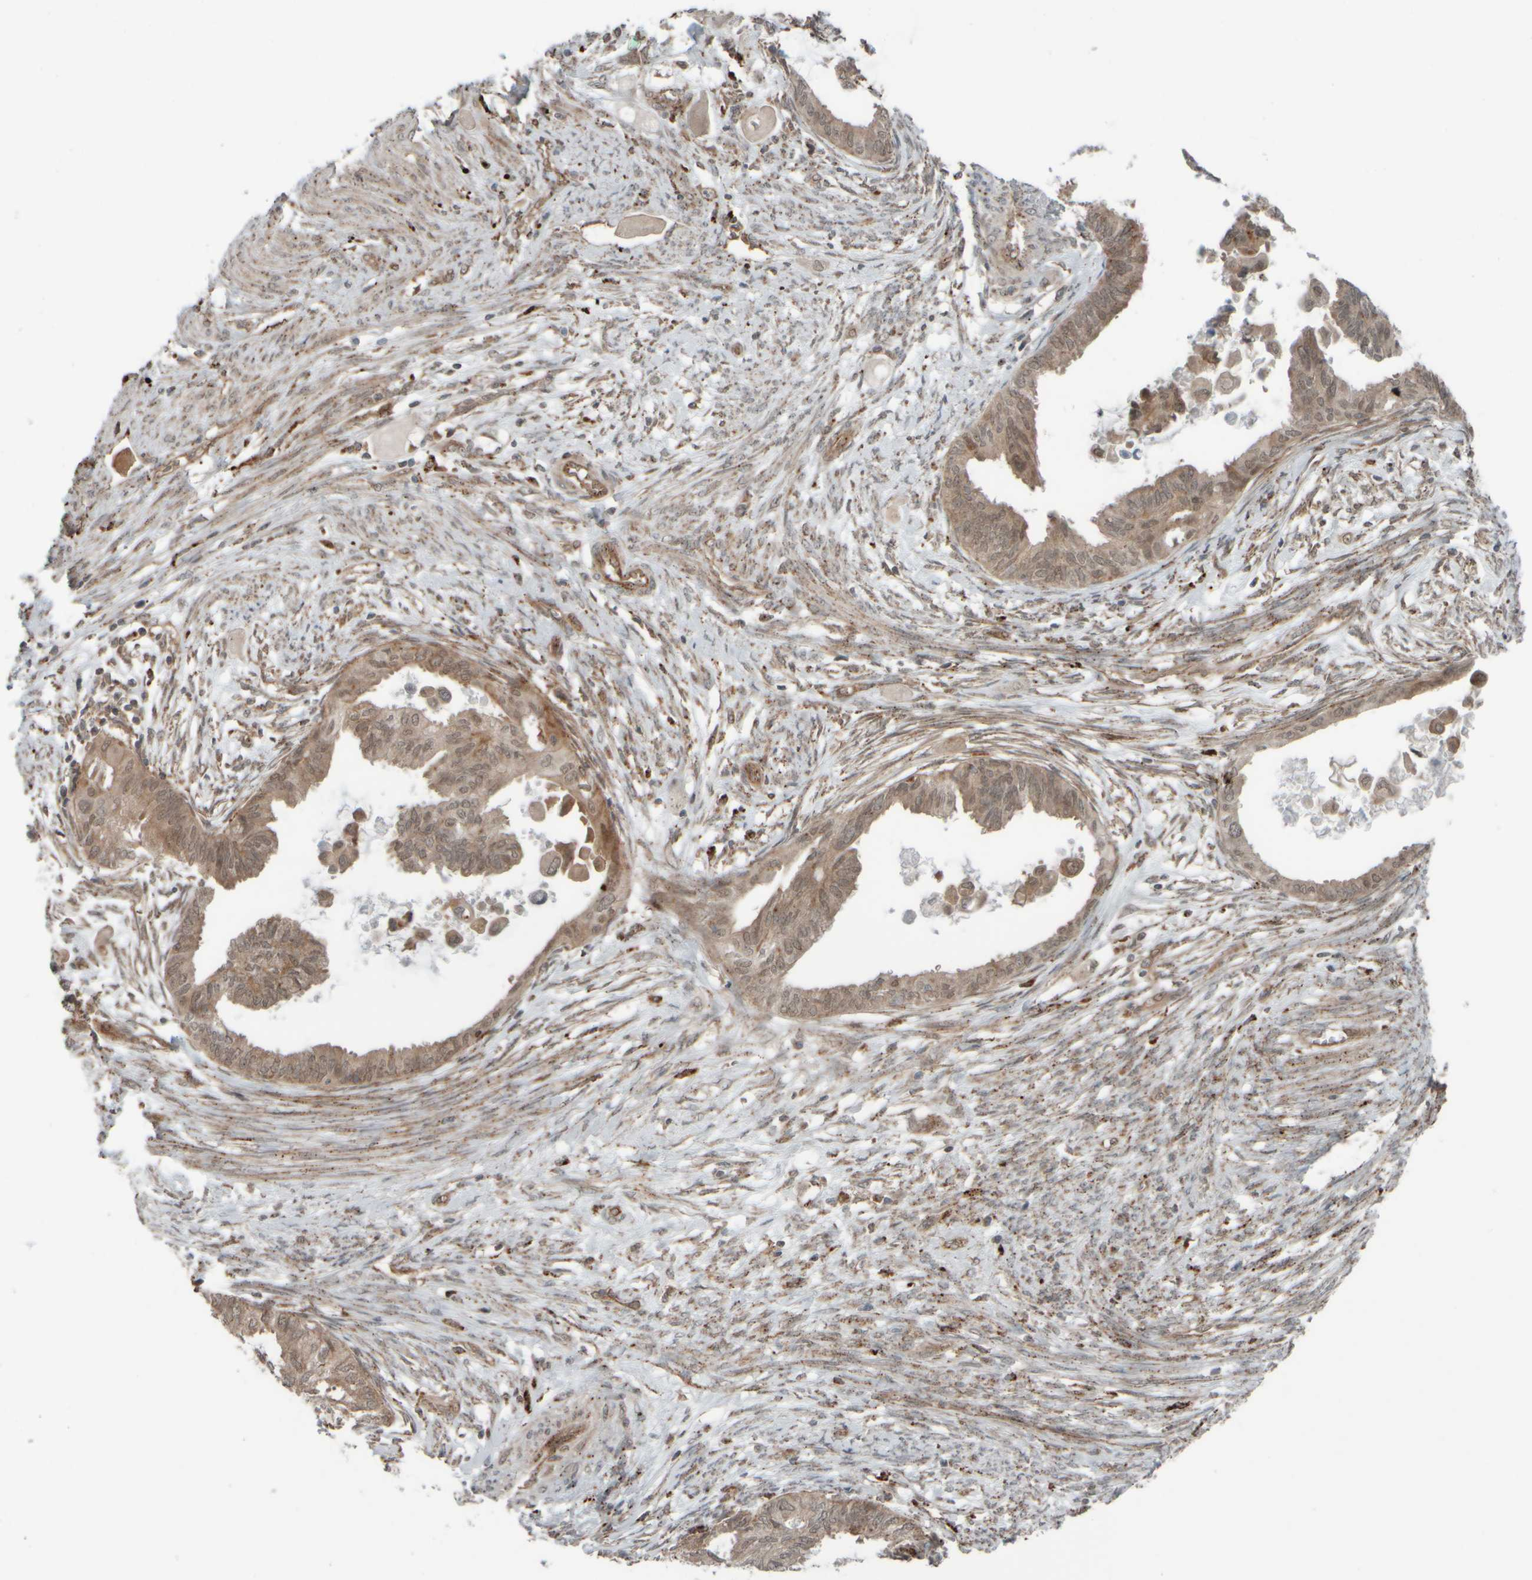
{"staining": {"intensity": "moderate", "quantity": ">75%", "location": "cytoplasmic/membranous"}, "tissue": "cervical cancer", "cell_type": "Tumor cells", "image_type": "cancer", "snomed": [{"axis": "morphology", "description": "Normal tissue, NOS"}, {"axis": "morphology", "description": "Adenocarcinoma, NOS"}, {"axis": "topography", "description": "Cervix"}, {"axis": "topography", "description": "Endometrium"}], "caption": "Protein analysis of cervical cancer tissue displays moderate cytoplasmic/membranous staining in about >75% of tumor cells.", "gene": "GIGYF1", "patient": {"sex": "female", "age": 86}}